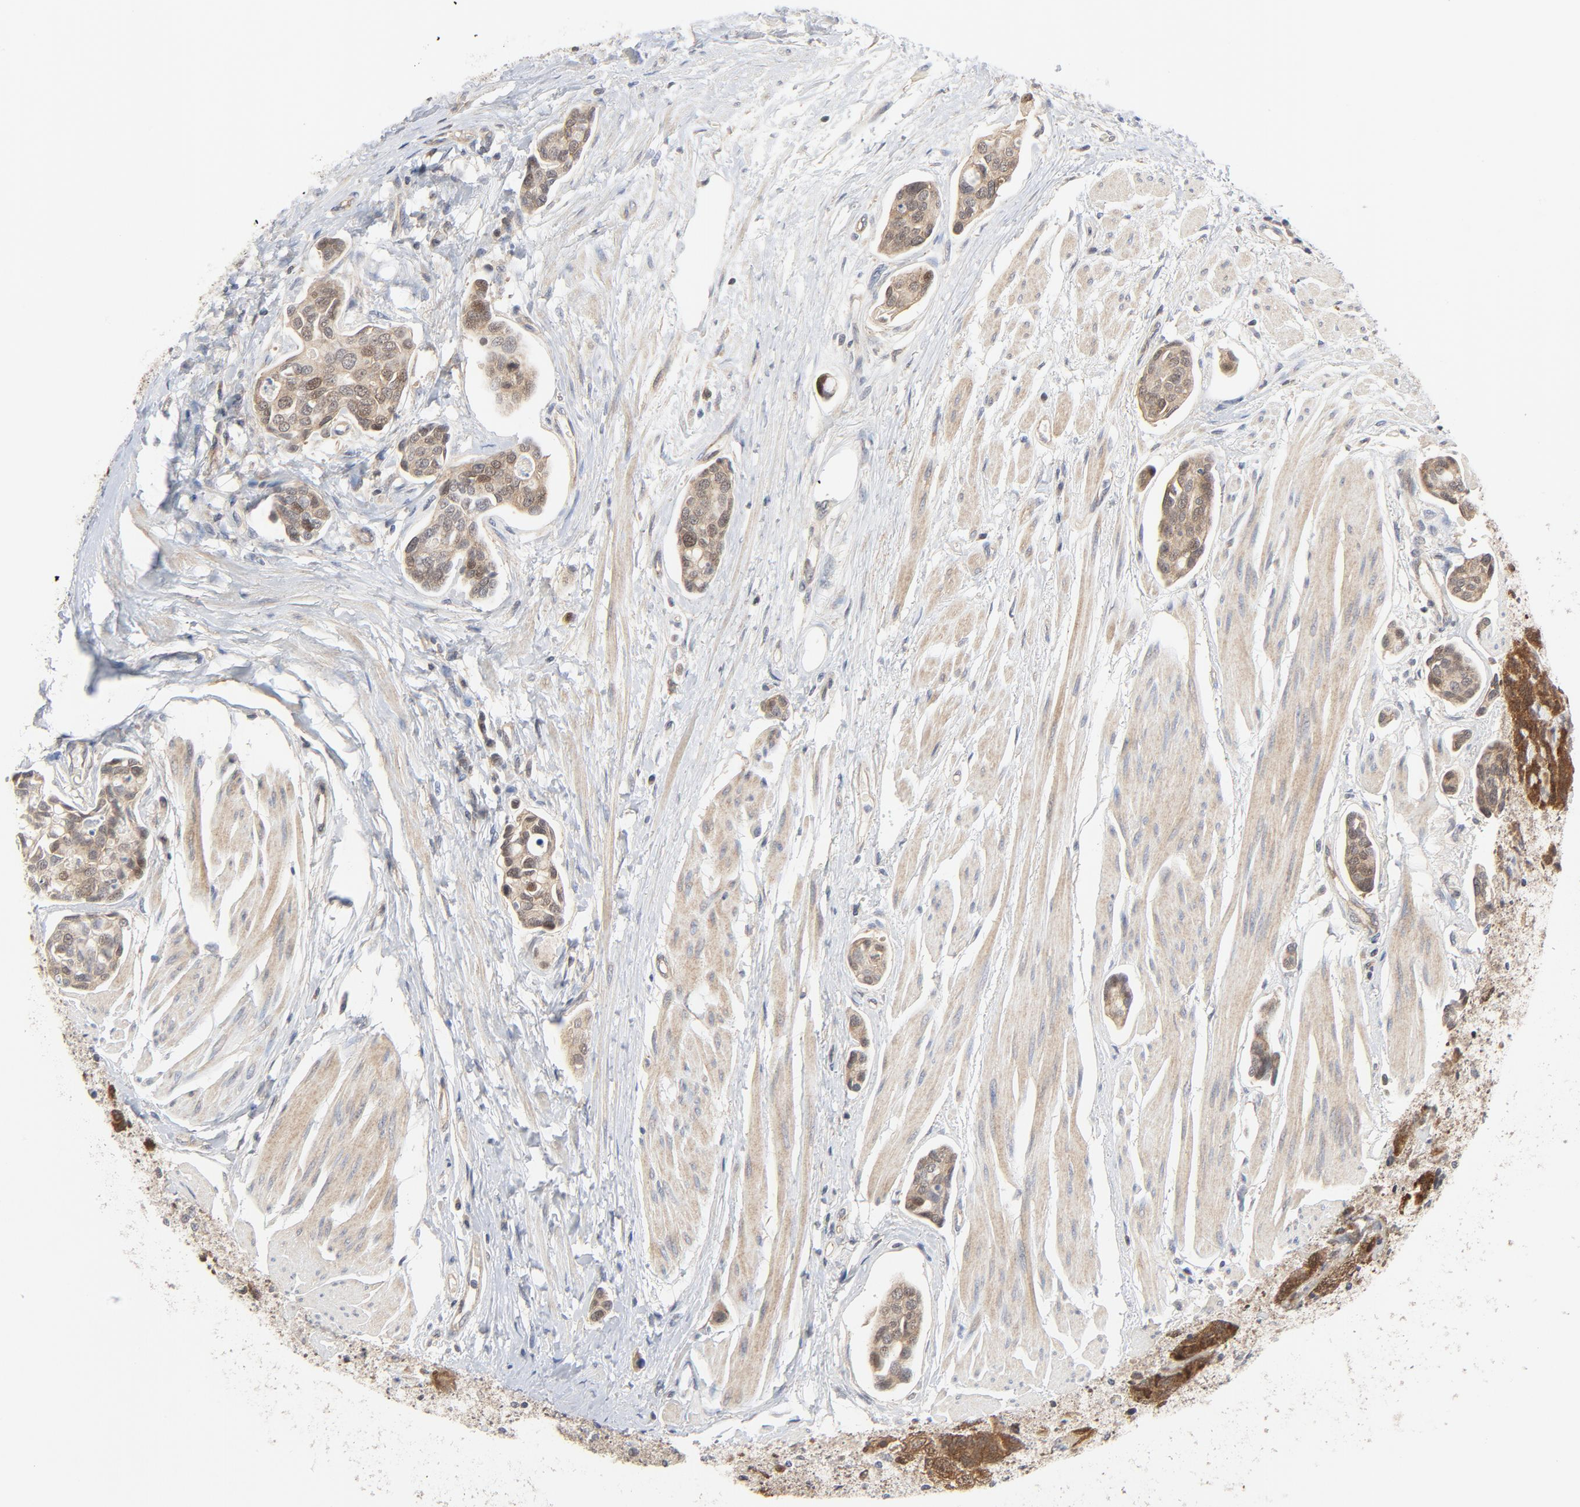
{"staining": {"intensity": "moderate", "quantity": ">75%", "location": "cytoplasmic/membranous"}, "tissue": "urothelial cancer", "cell_type": "Tumor cells", "image_type": "cancer", "snomed": [{"axis": "morphology", "description": "Urothelial carcinoma, High grade"}, {"axis": "topography", "description": "Urinary bladder"}], "caption": "IHC image of human urothelial cancer stained for a protein (brown), which demonstrates medium levels of moderate cytoplasmic/membranous positivity in approximately >75% of tumor cells.", "gene": "MAP2K7", "patient": {"sex": "male", "age": 78}}